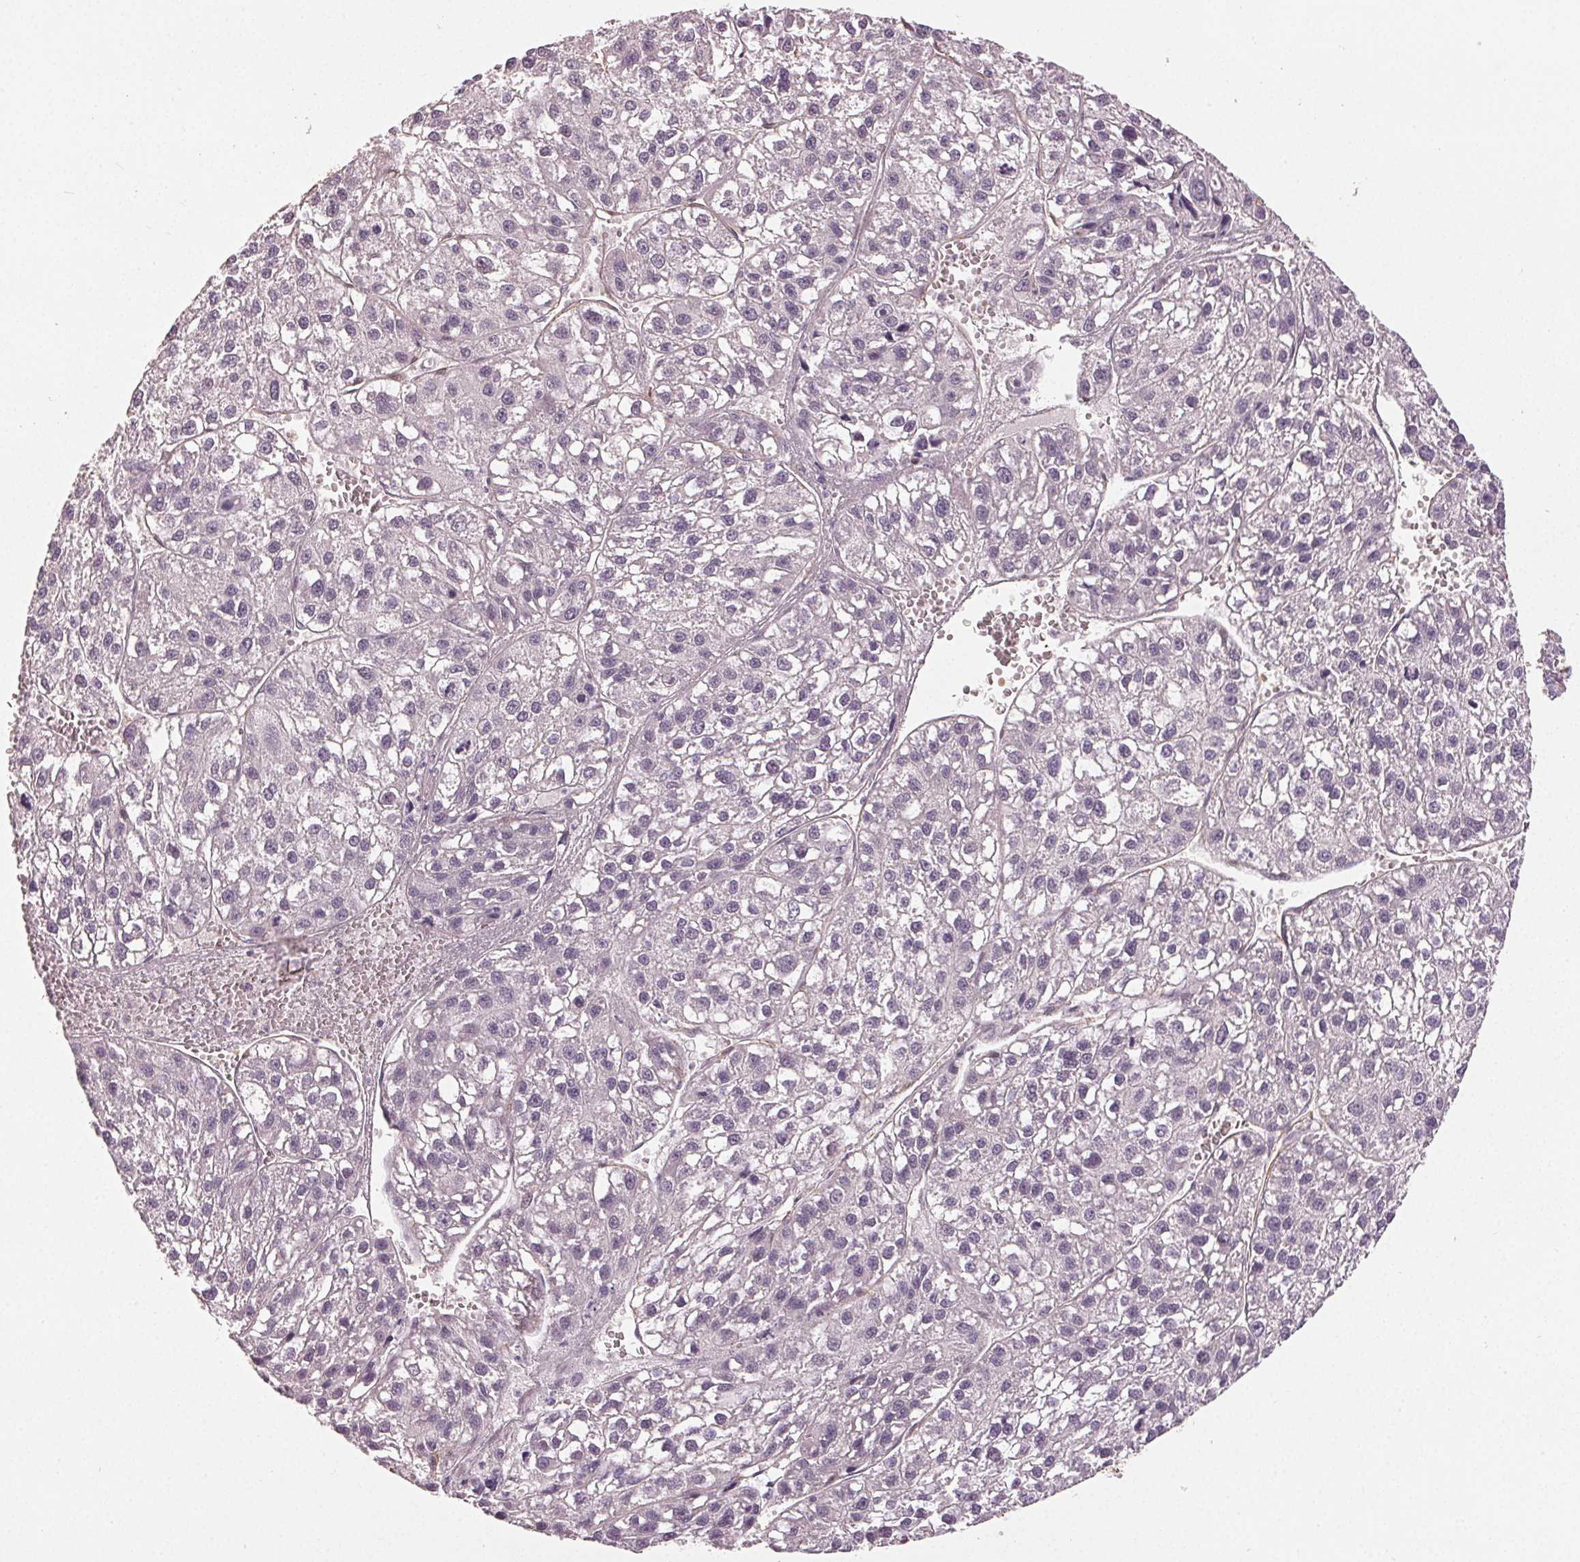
{"staining": {"intensity": "negative", "quantity": "none", "location": "none"}, "tissue": "liver cancer", "cell_type": "Tumor cells", "image_type": "cancer", "snomed": [{"axis": "morphology", "description": "Carcinoma, Hepatocellular, NOS"}, {"axis": "topography", "description": "Liver"}], "caption": "IHC micrograph of neoplastic tissue: human liver cancer (hepatocellular carcinoma) stained with DAB exhibits no significant protein expression in tumor cells.", "gene": "PKP1", "patient": {"sex": "female", "age": 70}}